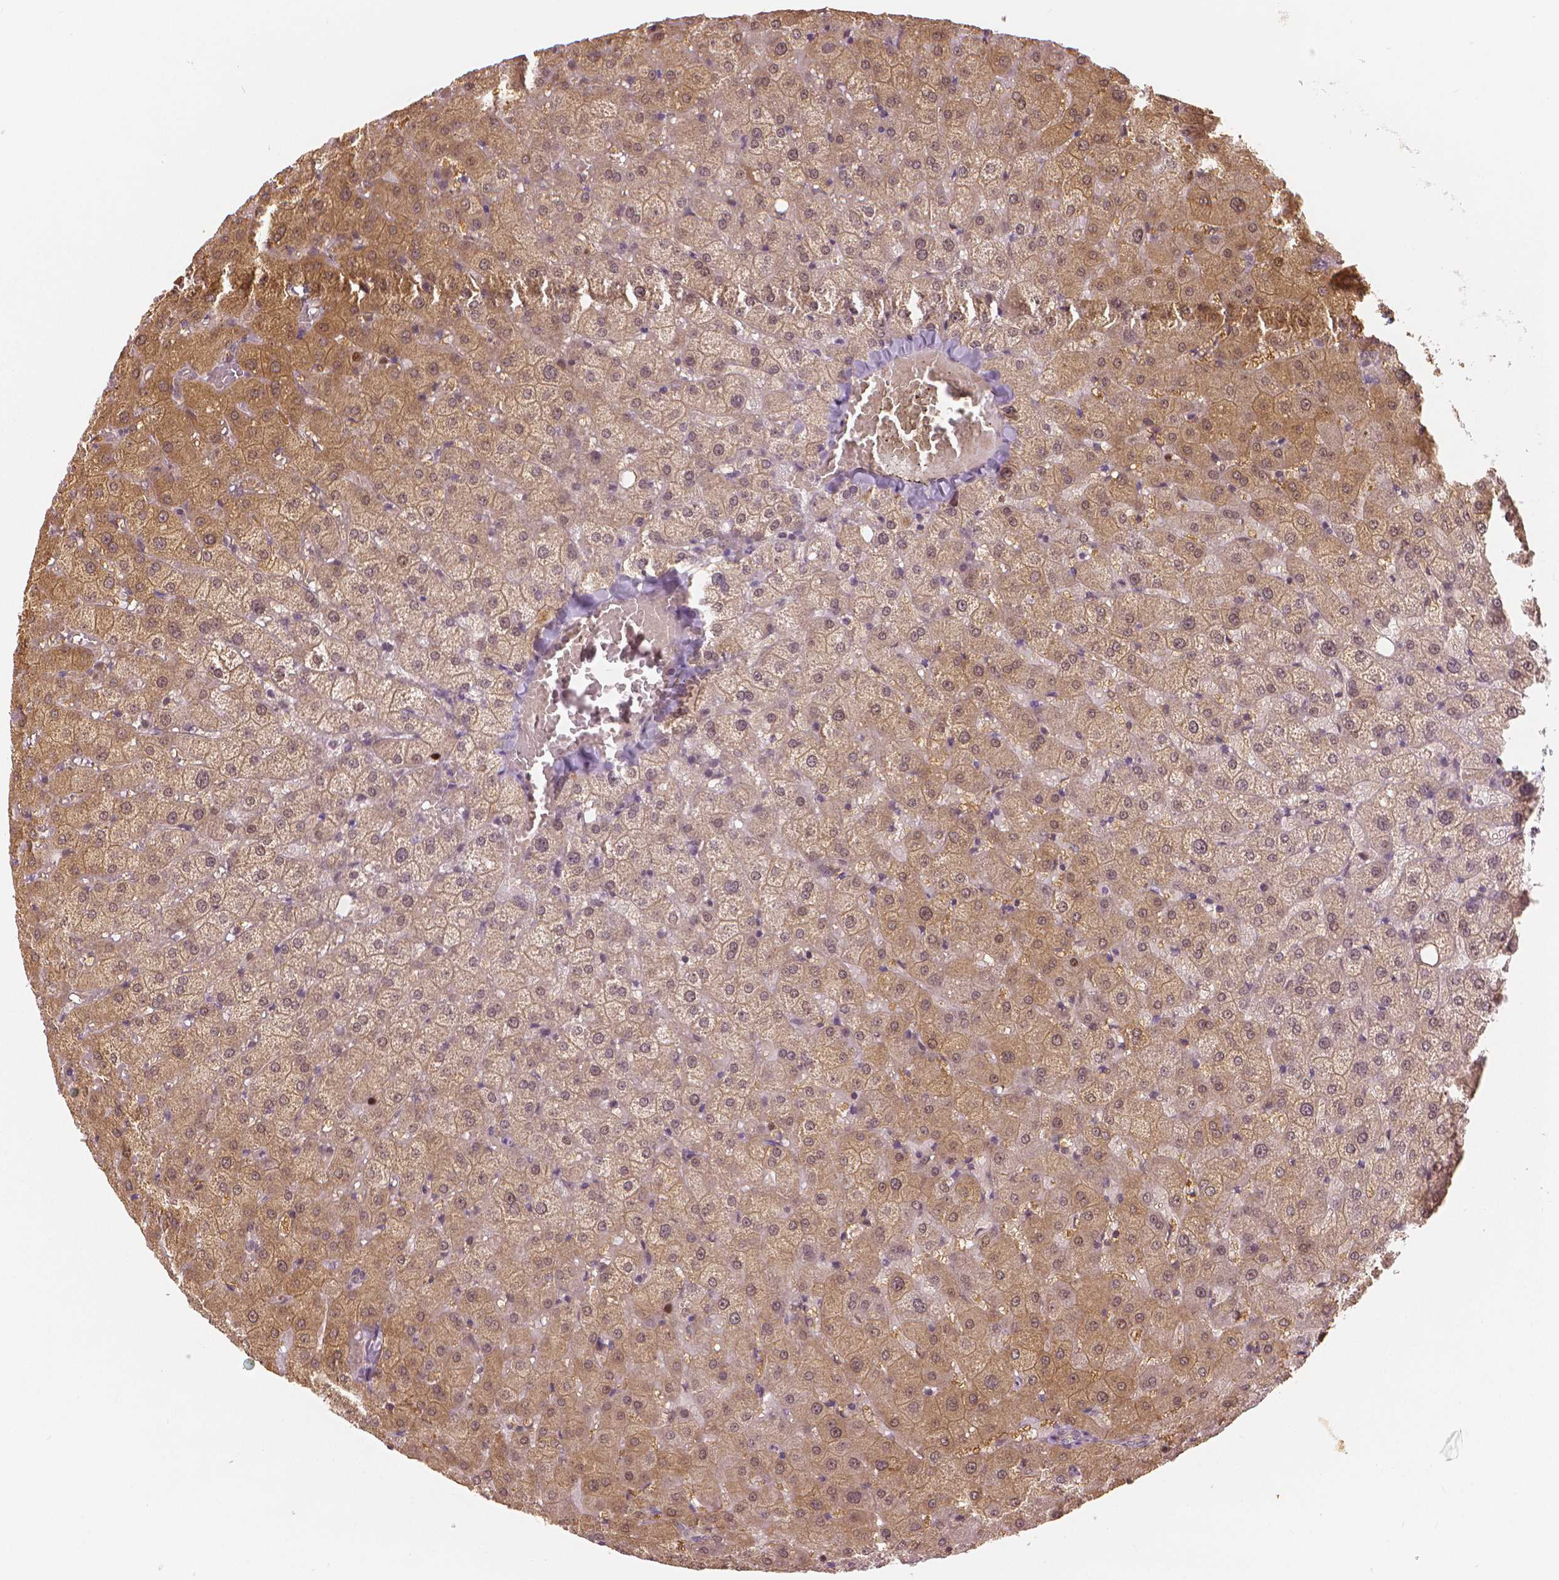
{"staining": {"intensity": "negative", "quantity": "none", "location": "none"}, "tissue": "liver", "cell_type": "Cholangiocytes", "image_type": "normal", "snomed": [{"axis": "morphology", "description": "Normal tissue, NOS"}, {"axis": "topography", "description": "Liver"}], "caption": "The immunohistochemistry (IHC) image has no significant expression in cholangiocytes of liver. (DAB immunohistochemistry visualized using brightfield microscopy, high magnification).", "gene": "NSD2", "patient": {"sex": "female", "age": 50}}